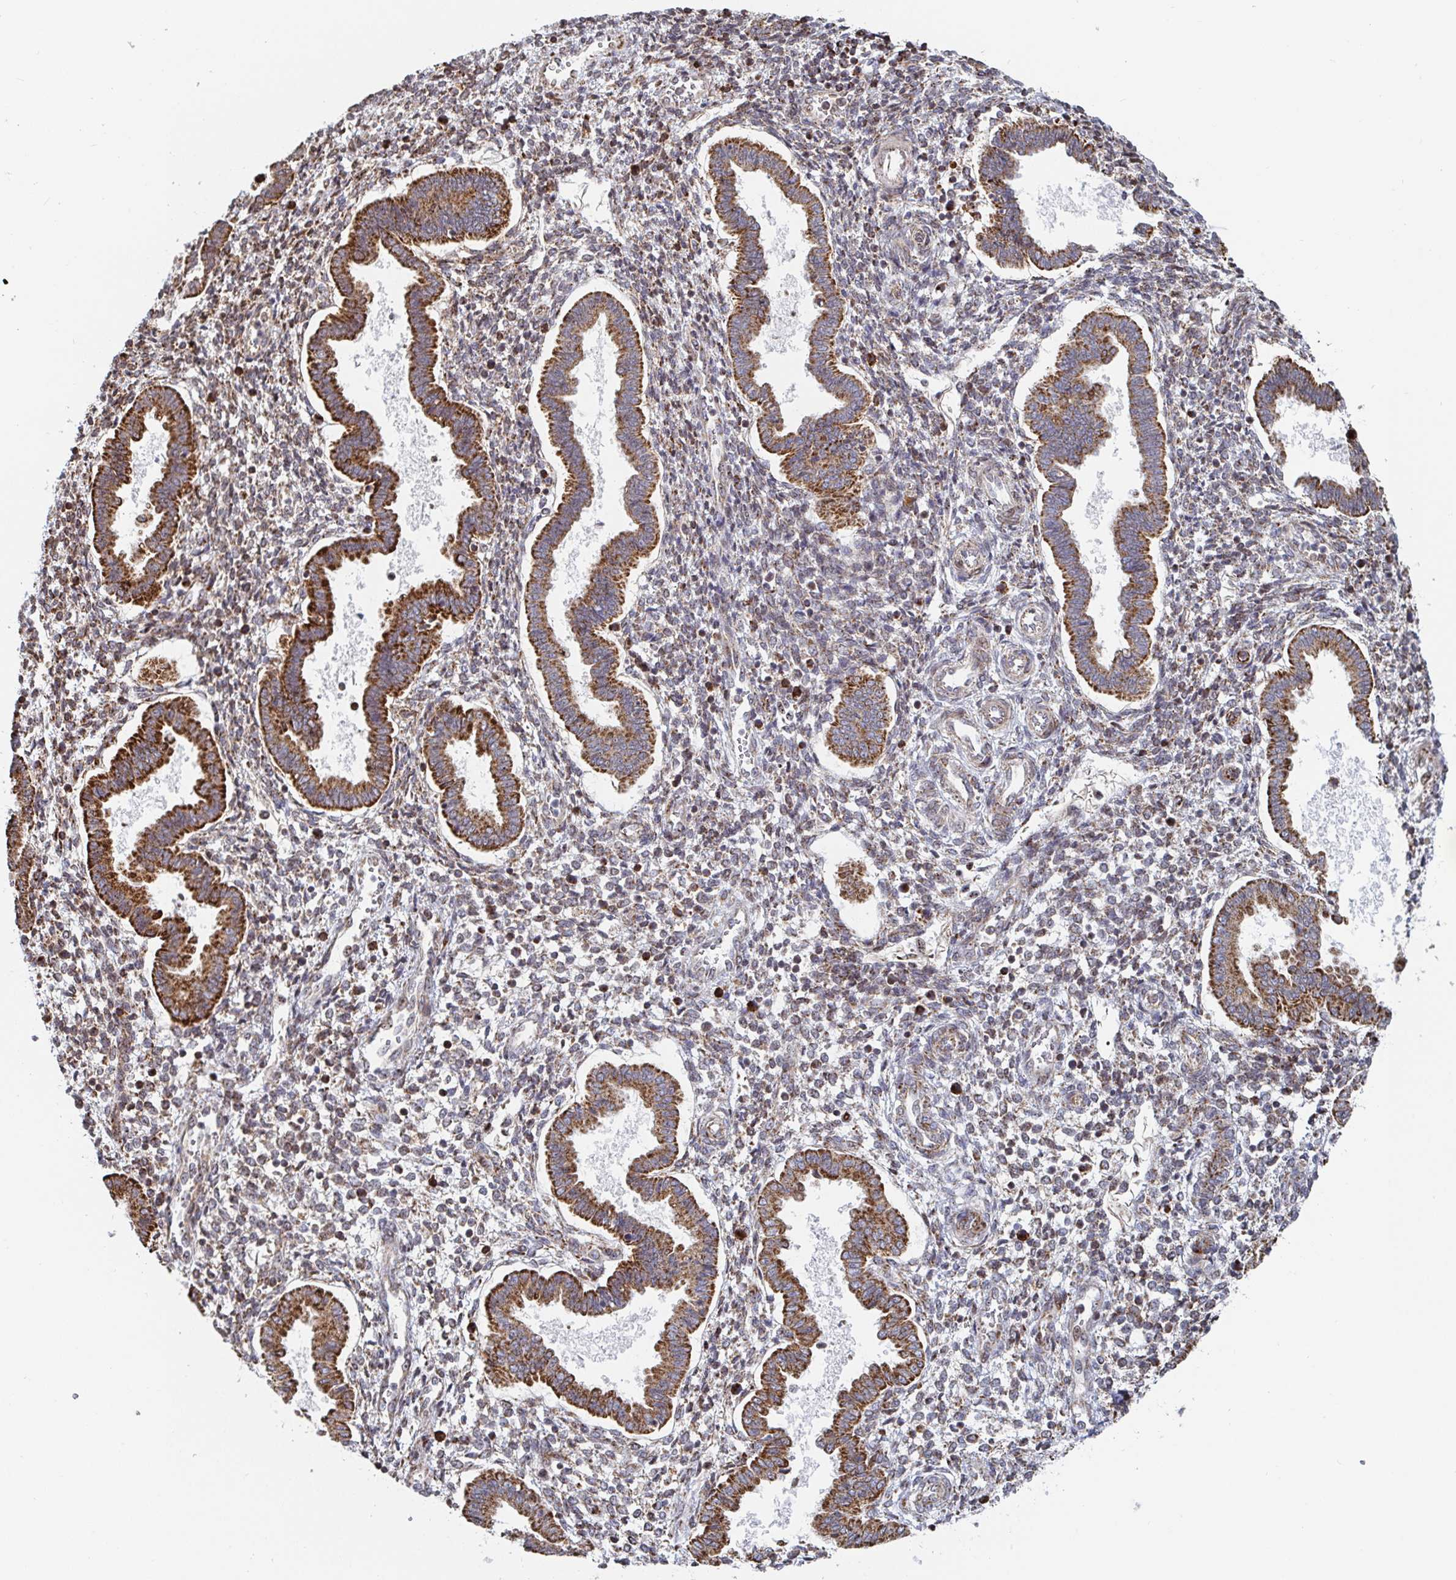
{"staining": {"intensity": "moderate", "quantity": "25%-75%", "location": "cytoplasmic/membranous"}, "tissue": "endometrium", "cell_type": "Cells in endometrial stroma", "image_type": "normal", "snomed": [{"axis": "morphology", "description": "Normal tissue, NOS"}, {"axis": "topography", "description": "Endometrium"}], "caption": "Benign endometrium reveals moderate cytoplasmic/membranous positivity in approximately 25%-75% of cells in endometrial stroma.", "gene": "STARD8", "patient": {"sex": "female", "age": 24}}